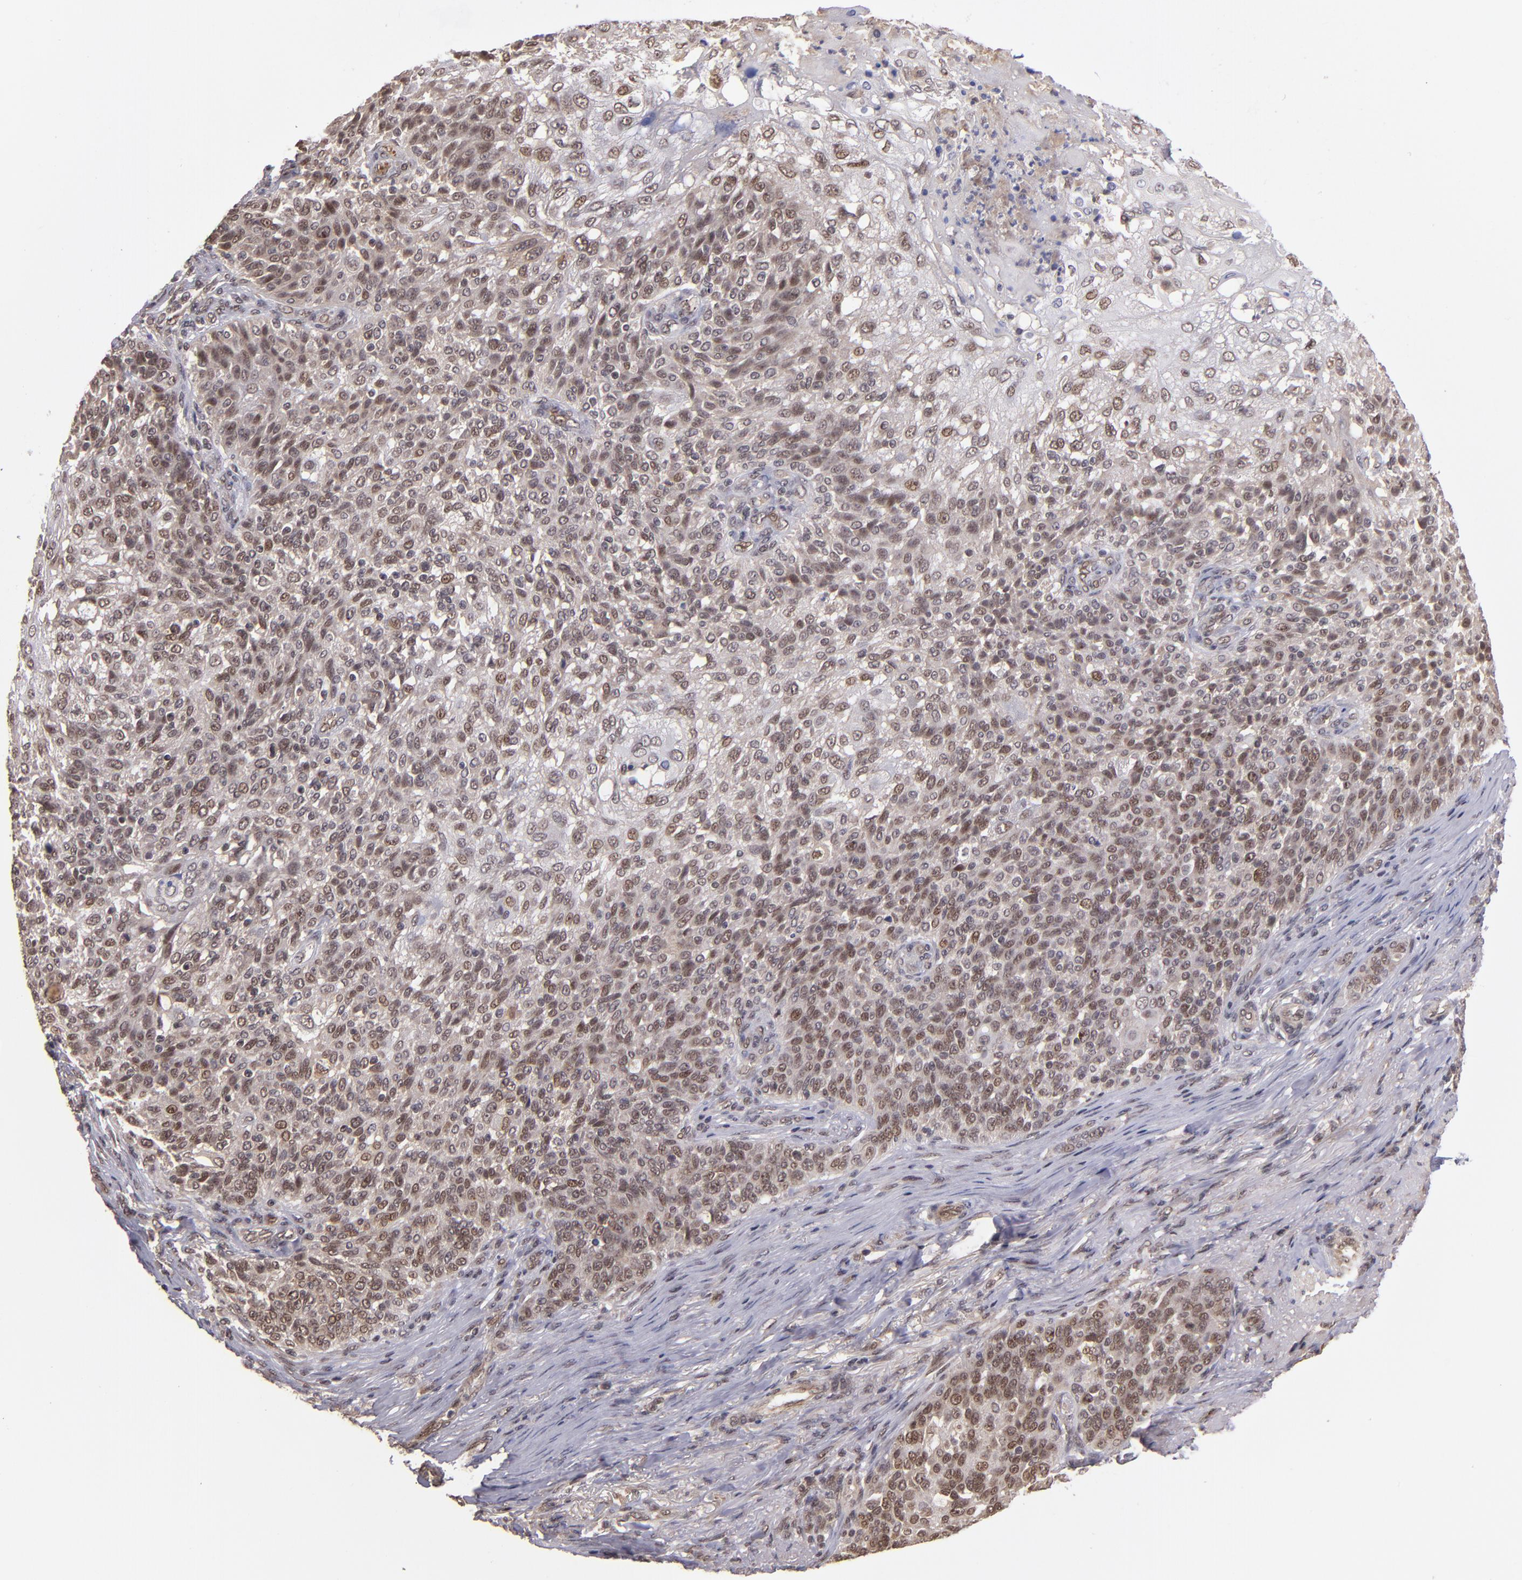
{"staining": {"intensity": "moderate", "quantity": ">75%", "location": "nuclear"}, "tissue": "skin cancer", "cell_type": "Tumor cells", "image_type": "cancer", "snomed": [{"axis": "morphology", "description": "Normal tissue, NOS"}, {"axis": "morphology", "description": "Squamous cell carcinoma, NOS"}, {"axis": "topography", "description": "Skin"}], "caption": "Immunohistochemical staining of skin cancer reveals medium levels of moderate nuclear protein staining in about >75% of tumor cells. Using DAB (3,3'-diaminobenzidine) (brown) and hematoxylin (blue) stains, captured at high magnification using brightfield microscopy.", "gene": "ABHD12B", "patient": {"sex": "female", "age": 83}}